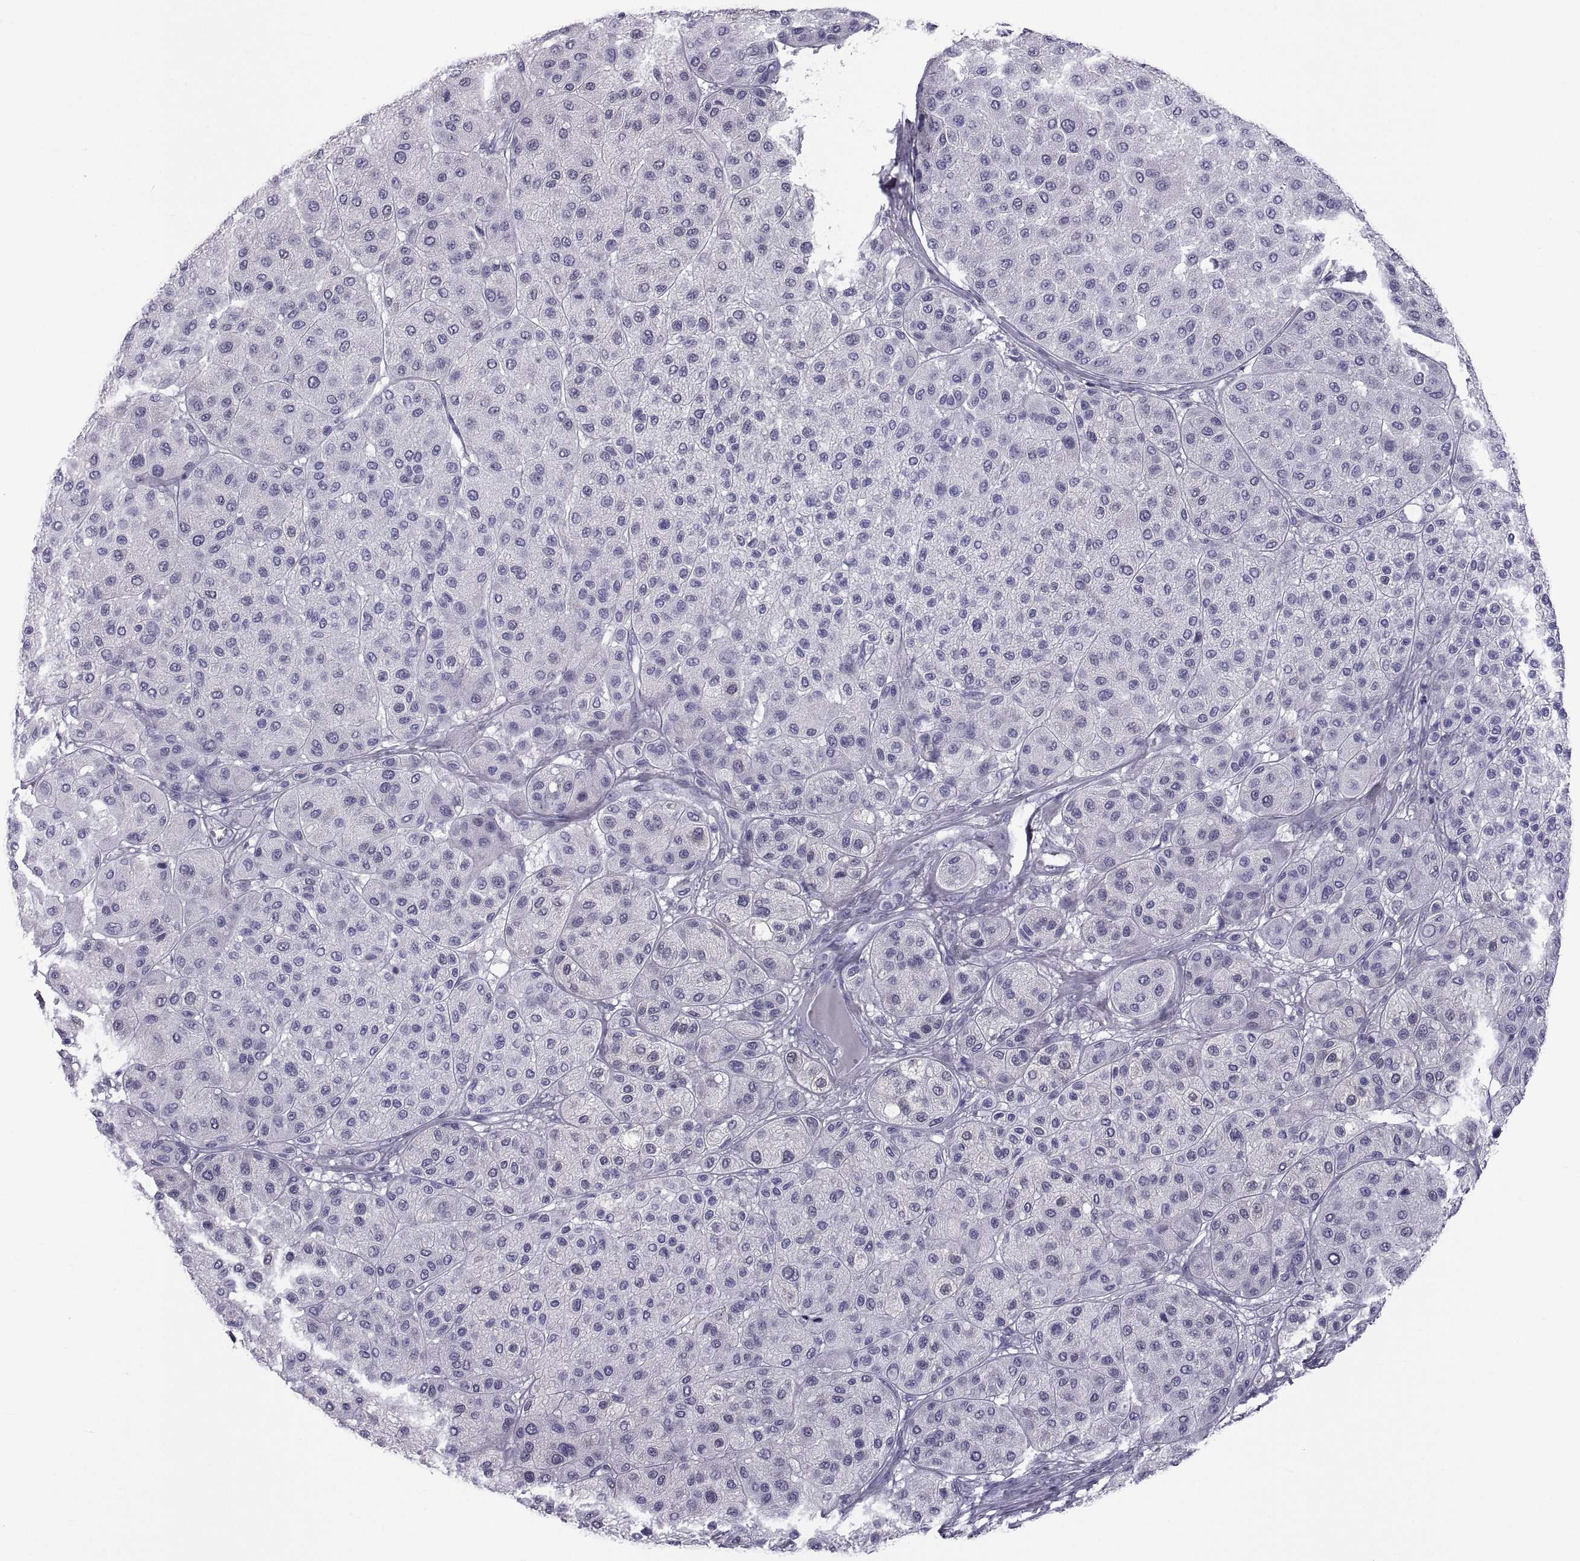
{"staining": {"intensity": "negative", "quantity": "none", "location": "none"}, "tissue": "melanoma", "cell_type": "Tumor cells", "image_type": "cancer", "snomed": [{"axis": "morphology", "description": "Malignant melanoma, Metastatic site"}, {"axis": "topography", "description": "Smooth muscle"}], "caption": "This is a histopathology image of immunohistochemistry (IHC) staining of malignant melanoma (metastatic site), which shows no expression in tumor cells.", "gene": "NPTX2", "patient": {"sex": "male", "age": 41}}